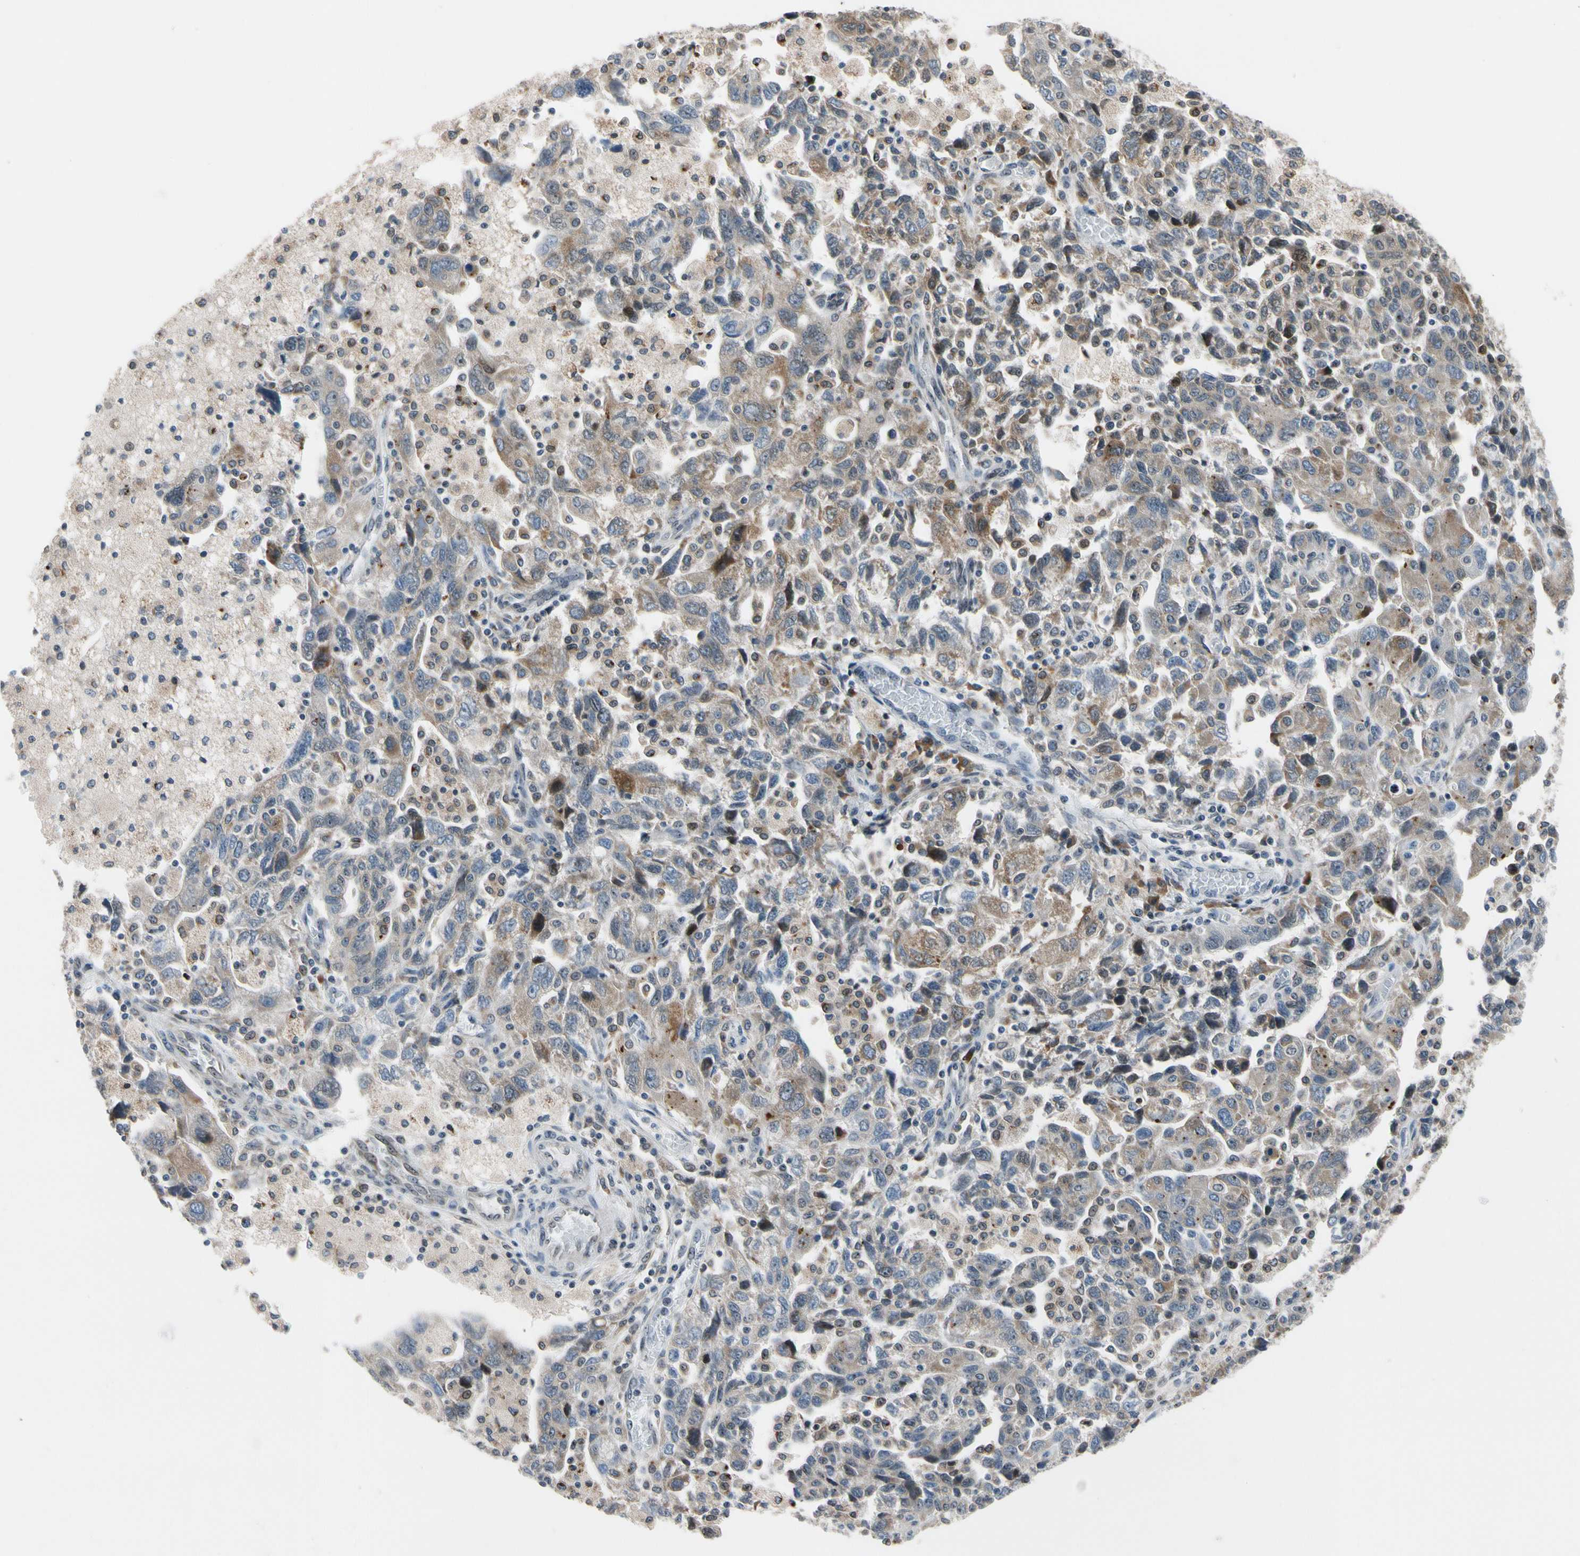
{"staining": {"intensity": "weak", "quantity": ">75%", "location": "cytoplasmic/membranous"}, "tissue": "ovarian cancer", "cell_type": "Tumor cells", "image_type": "cancer", "snomed": [{"axis": "morphology", "description": "Carcinoma, NOS"}, {"axis": "morphology", "description": "Cystadenocarcinoma, serous, NOS"}, {"axis": "topography", "description": "Ovary"}], "caption": "Carcinoma (ovarian) stained with a brown dye demonstrates weak cytoplasmic/membranous positive positivity in about >75% of tumor cells.", "gene": "TMED7", "patient": {"sex": "female", "age": 69}}